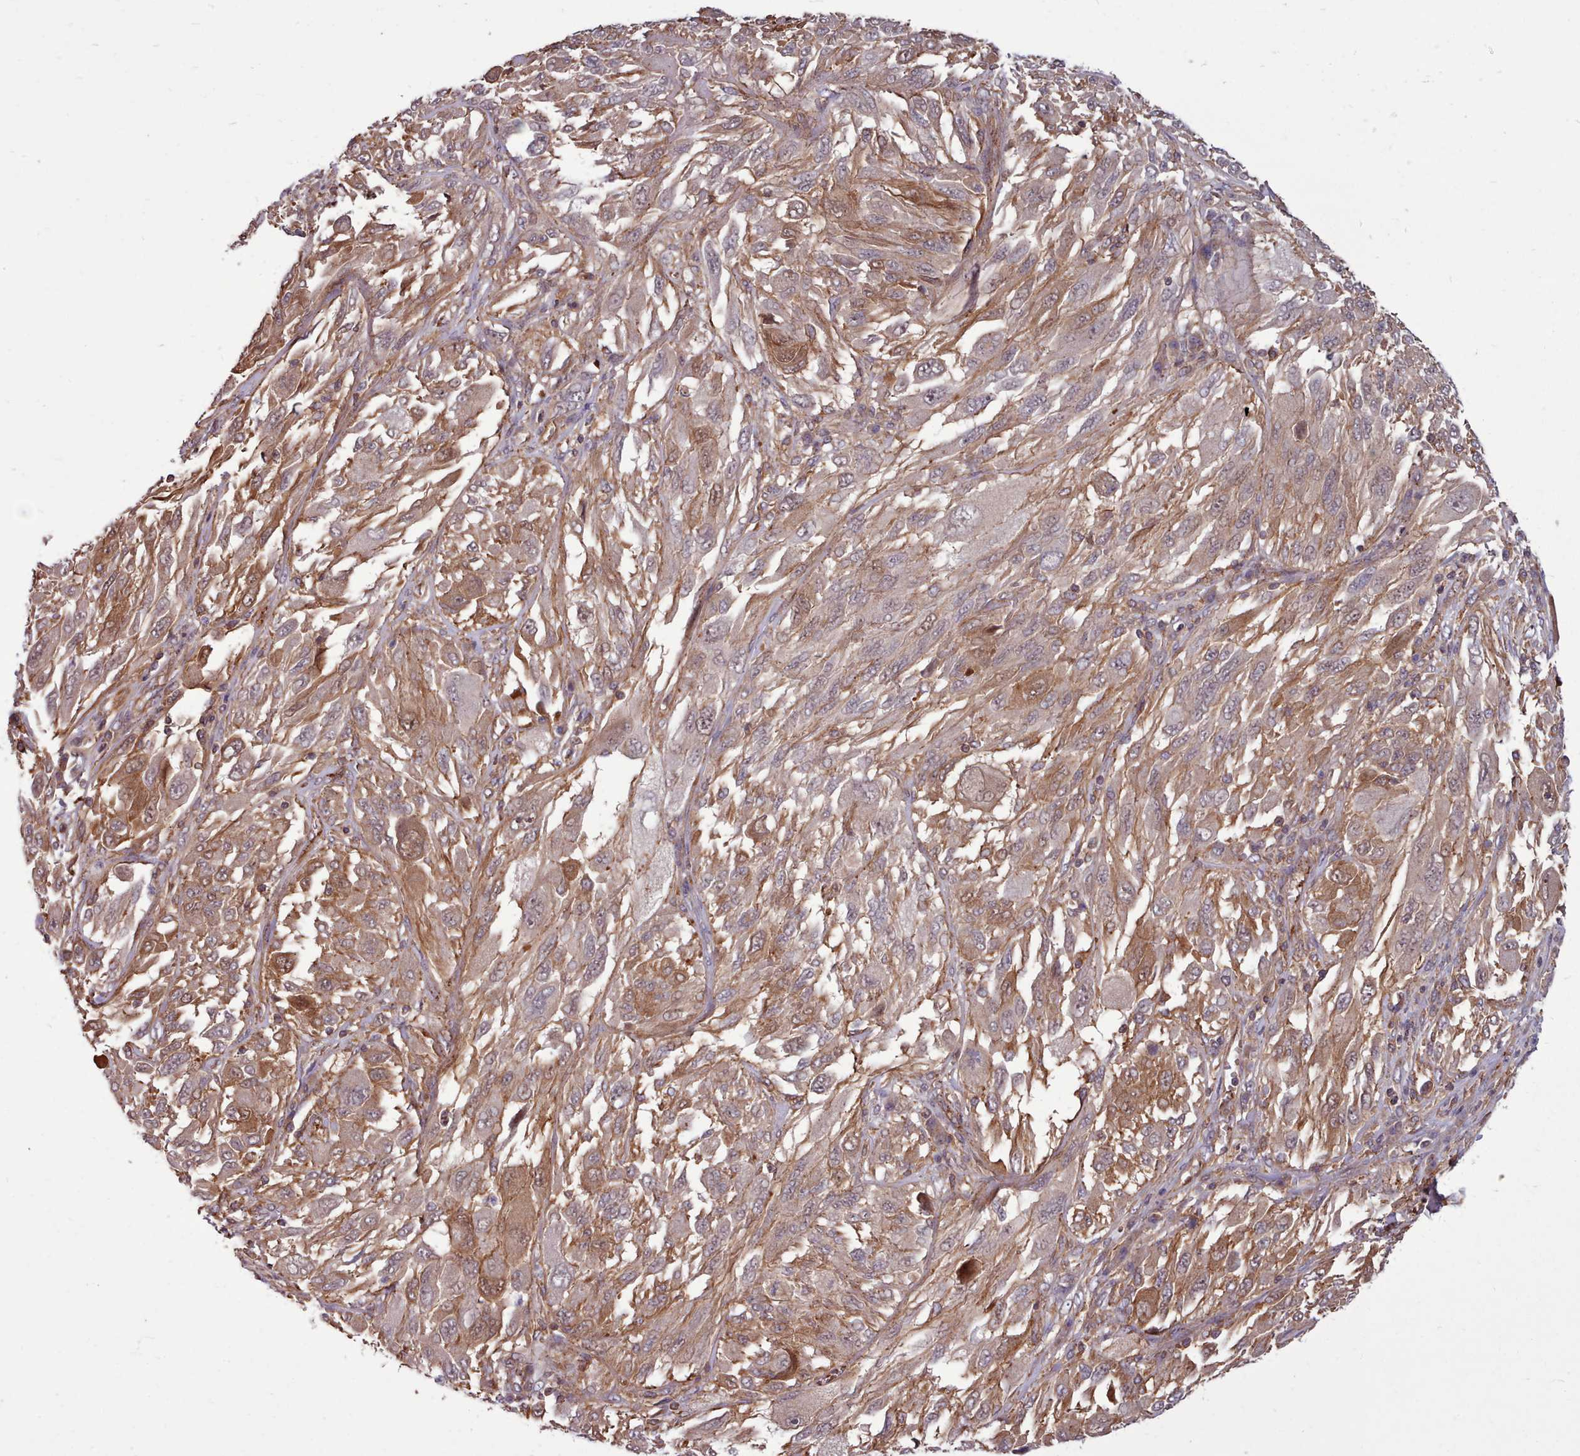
{"staining": {"intensity": "moderate", "quantity": "25%-75%", "location": "cytoplasmic/membranous"}, "tissue": "melanoma", "cell_type": "Tumor cells", "image_type": "cancer", "snomed": [{"axis": "morphology", "description": "Malignant melanoma, NOS"}, {"axis": "topography", "description": "Skin"}], "caption": "High-power microscopy captured an immunohistochemistry (IHC) micrograph of malignant melanoma, revealing moderate cytoplasmic/membranous positivity in about 25%-75% of tumor cells.", "gene": "STUB1", "patient": {"sex": "female", "age": 91}}